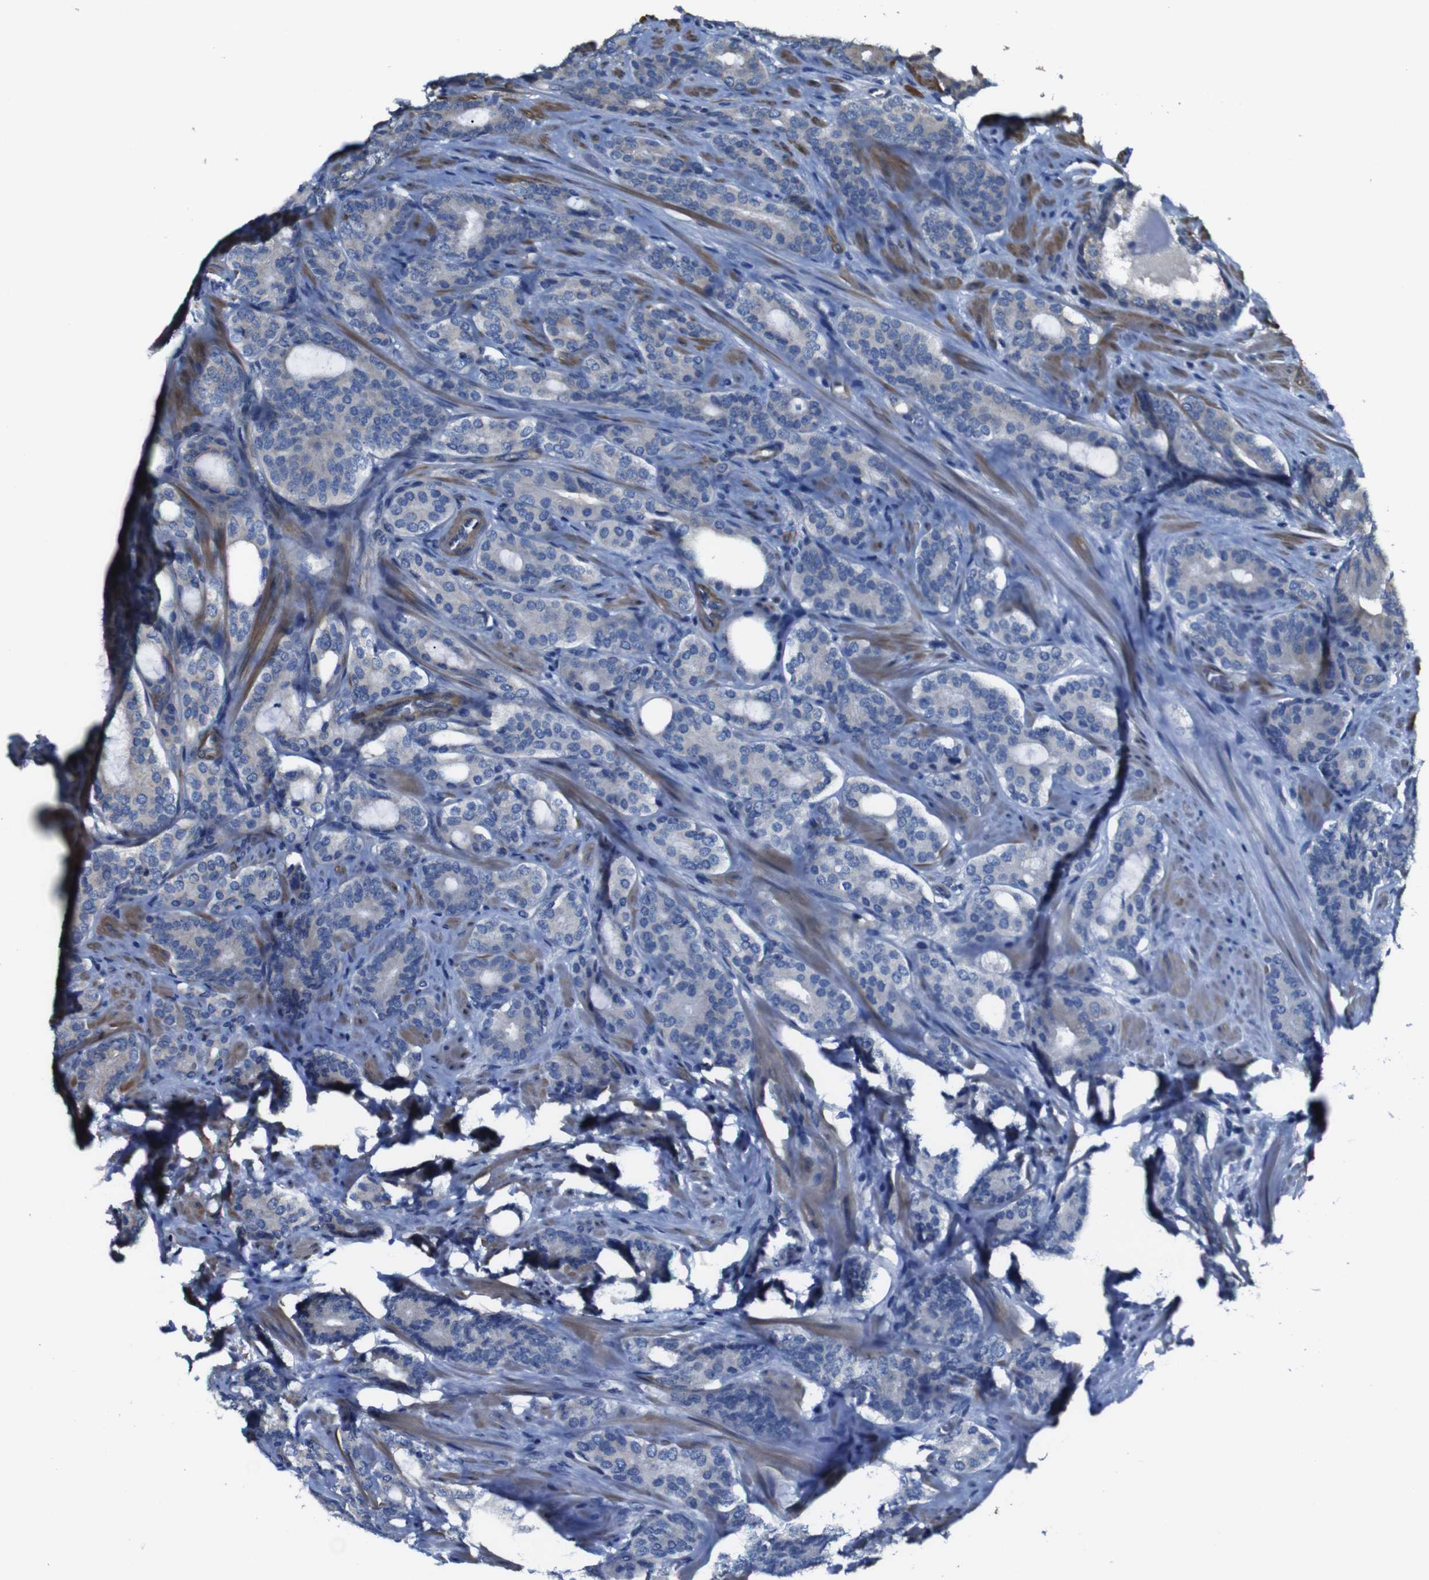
{"staining": {"intensity": "weak", "quantity": "<25%", "location": "cytoplasmic/membranous"}, "tissue": "prostate cancer", "cell_type": "Tumor cells", "image_type": "cancer", "snomed": [{"axis": "morphology", "description": "Adenocarcinoma, Low grade"}, {"axis": "topography", "description": "Prostate"}], "caption": "Tumor cells are negative for brown protein staining in prostate low-grade adenocarcinoma.", "gene": "GGT7", "patient": {"sex": "male", "age": 63}}